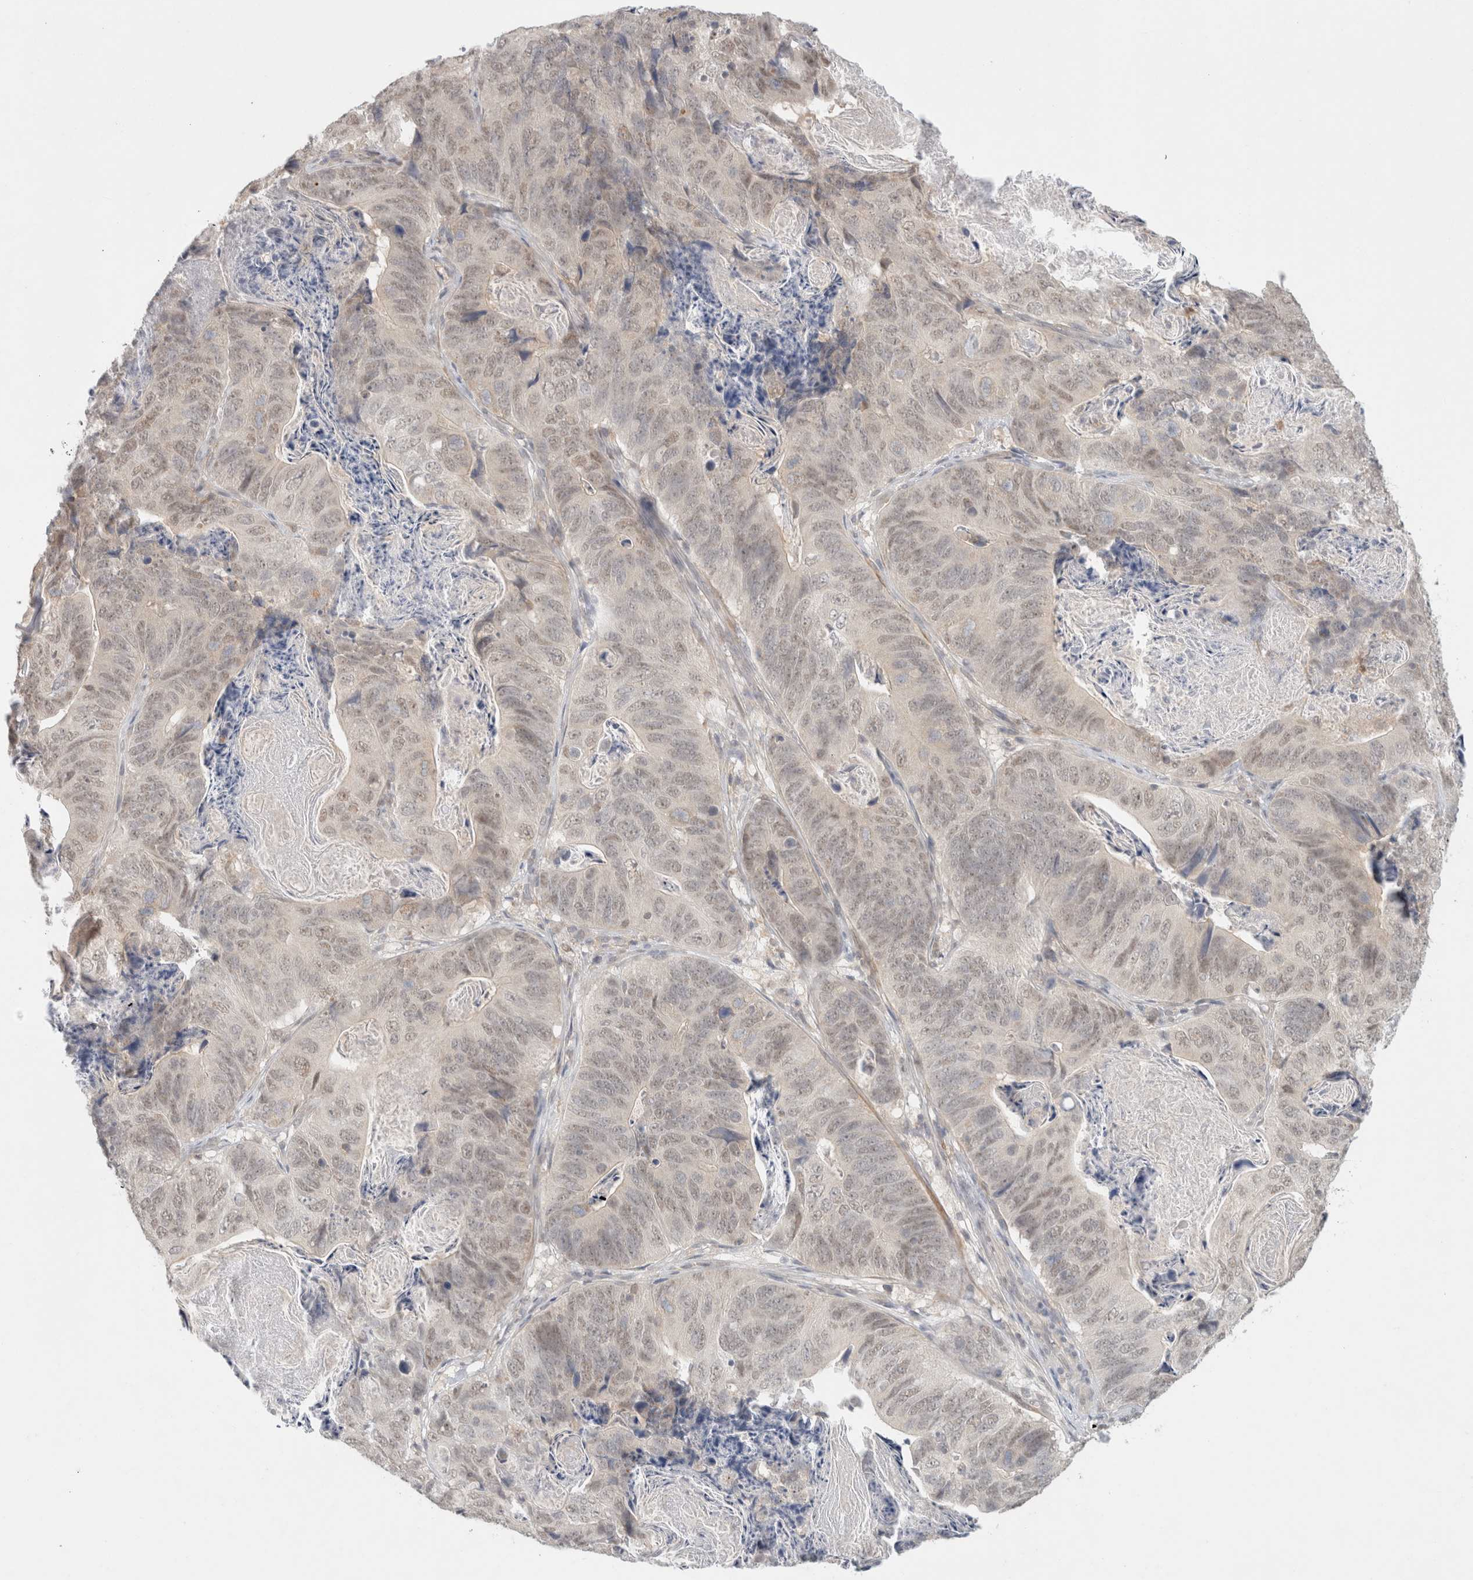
{"staining": {"intensity": "weak", "quantity": "<25%", "location": "nuclear"}, "tissue": "stomach cancer", "cell_type": "Tumor cells", "image_type": "cancer", "snomed": [{"axis": "morphology", "description": "Normal tissue, NOS"}, {"axis": "morphology", "description": "Adenocarcinoma, NOS"}, {"axis": "topography", "description": "Stomach"}], "caption": "A high-resolution histopathology image shows immunohistochemistry staining of stomach cancer, which demonstrates no significant expression in tumor cells.", "gene": "FBXO42", "patient": {"sex": "female", "age": 89}}